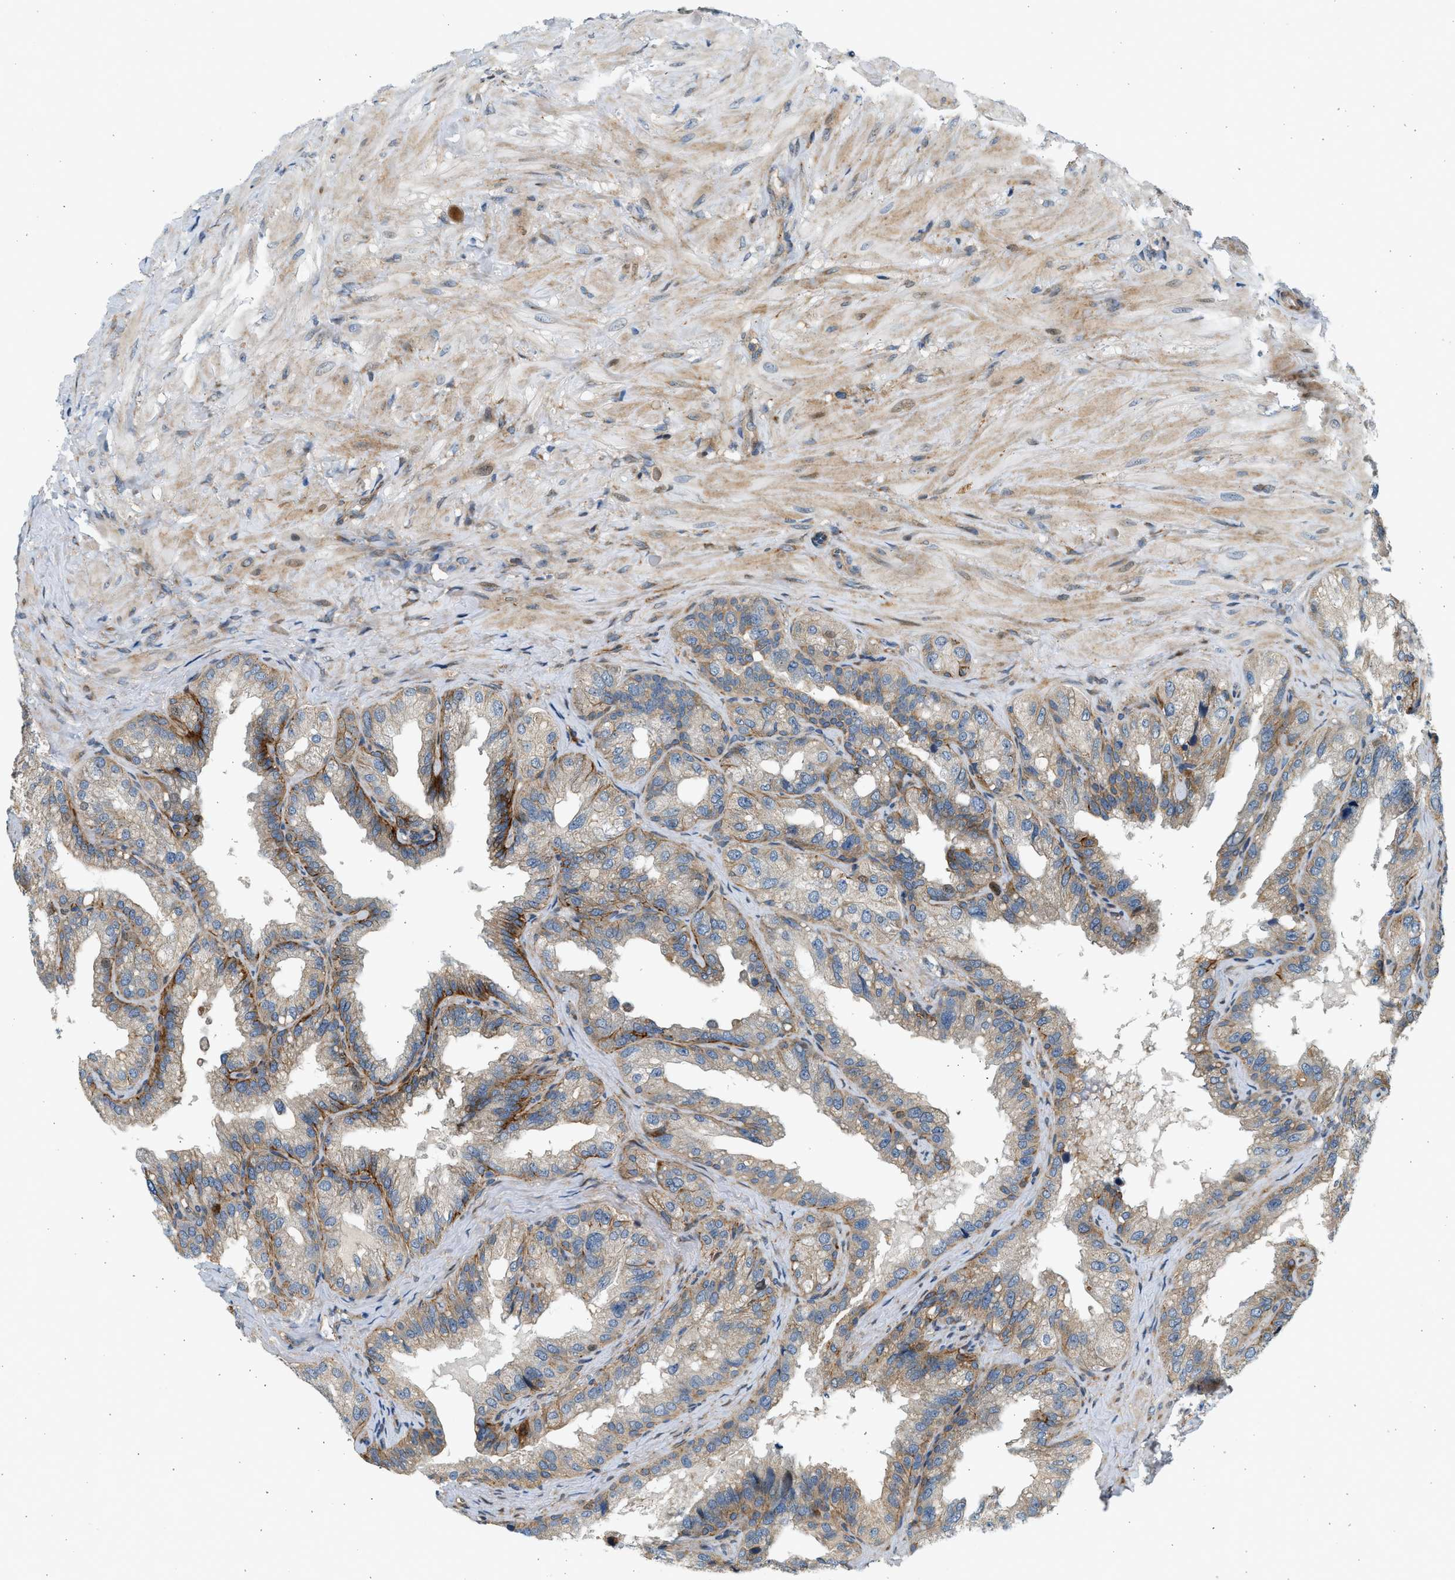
{"staining": {"intensity": "weak", "quantity": "25%-75%", "location": "cytoplasmic/membranous"}, "tissue": "seminal vesicle", "cell_type": "Glandular cells", "image_type": "normal", "snomed": [{"axis": "morphology", "description": "Normal tissue, NOS"}, {"axis": "topography", "description": "Seminal veicle"}], "caption": "Immunohistochemical staining of unremarkable seminal vesicle reveals 25%-75% levels of weak cytoplasmic/membranous protein staining in approximately 25%-75% of glandular cells. (DAB IHC with brightfield microscopy, high magnification).", "gene": "NRSN2", "patient": {"sex": "male", "age": 68}}